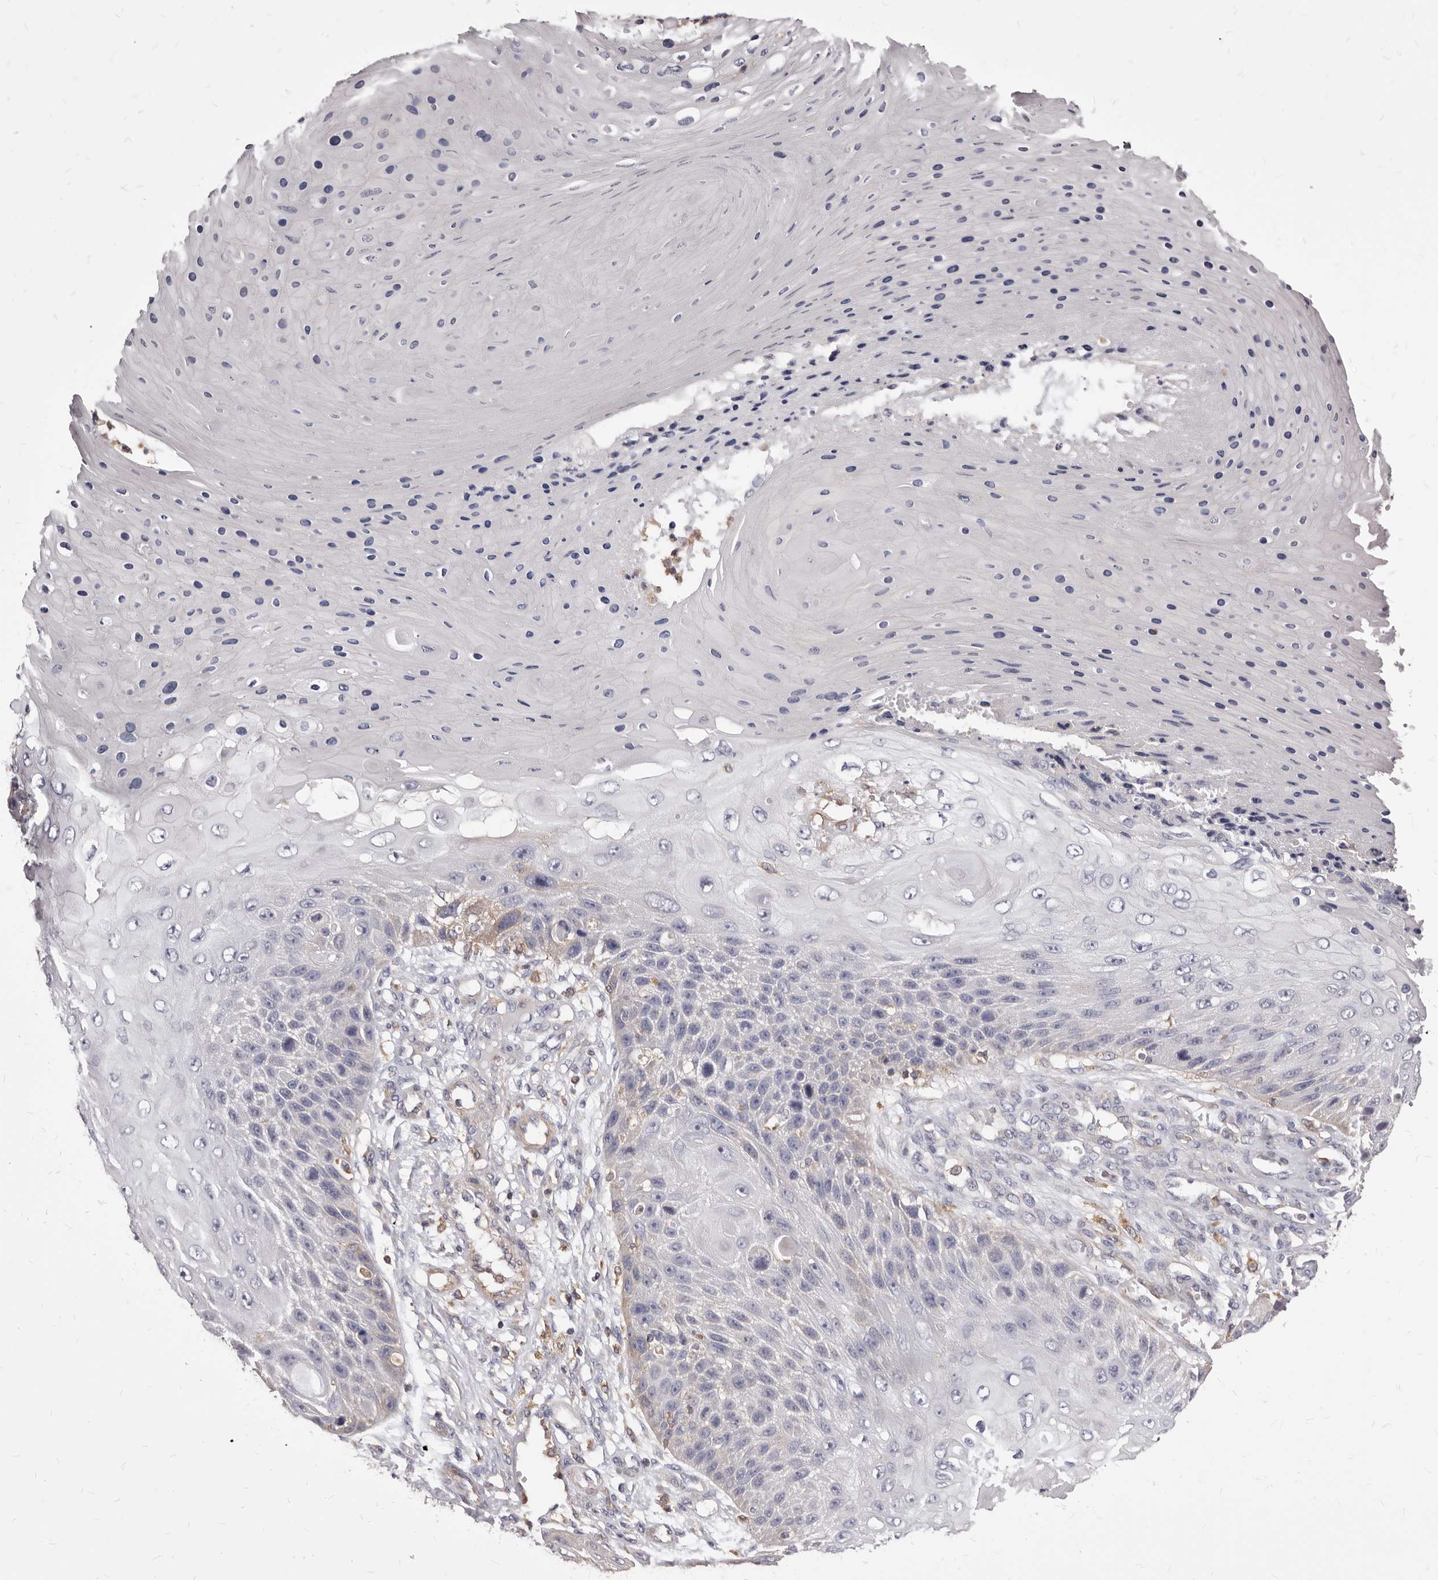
{"staining": {"intensity": "negative", "quantity": "none", "location": "none"}, "tissue": "skin cancer", "cell_type": "Tumor cells", "image_type": "cancer", "snomed": [{"axis": "morphology", "description": "Squamous cell carcinoma, NOS"}, {"axis": "topography", "description": "Skin"}], "caption": "High magnification brightfield microscopy of skin squamous cell carcinoma stained with DAB (brown) and counterstained with hematoxylin (blue): tumor cells show no significant staining.", "gene": "NIBAN1", "patient": {"sex": "female", "age": 88}}